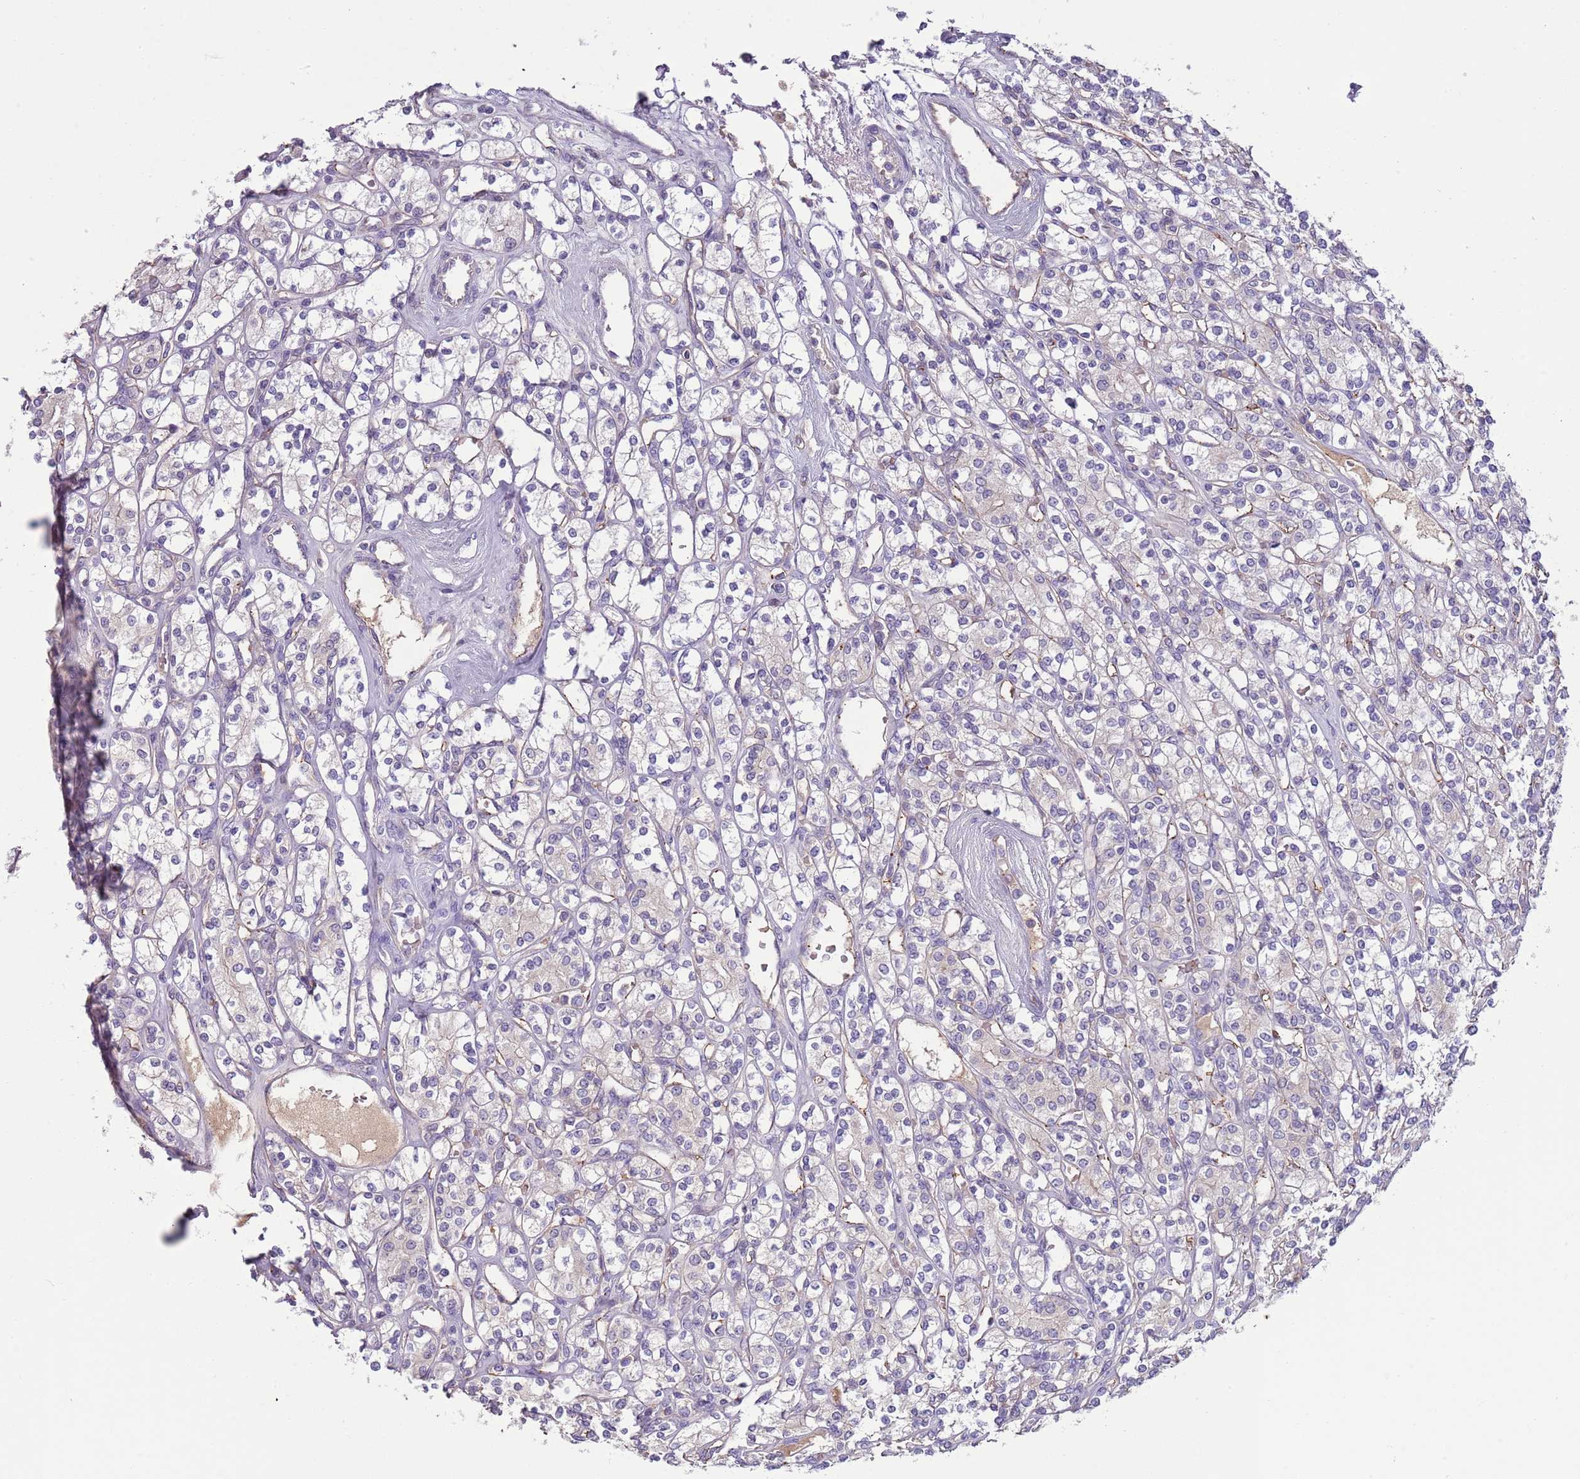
{"staining": {"intensity": "negative", "quantity": "none", "location": "none"}, "tissue": "renal cancer", "cell_type": "Tumor cells", "image_type": "cancer", "snomed": [{"axis": "morphology", "description": "Adenocarcinoma, NOS"}, {"axis": "topography", "description": "Kidney"}], "caption": "Immunohistochemistry (IHC) micrograph of neoplastic tissue: renal cancer stained with DAB (3,3'-diaminobenzidine) displays no significant protein positivity in tumor cells.", "gene": "HES3", "patient": {"sex": "male", "age": 77}}